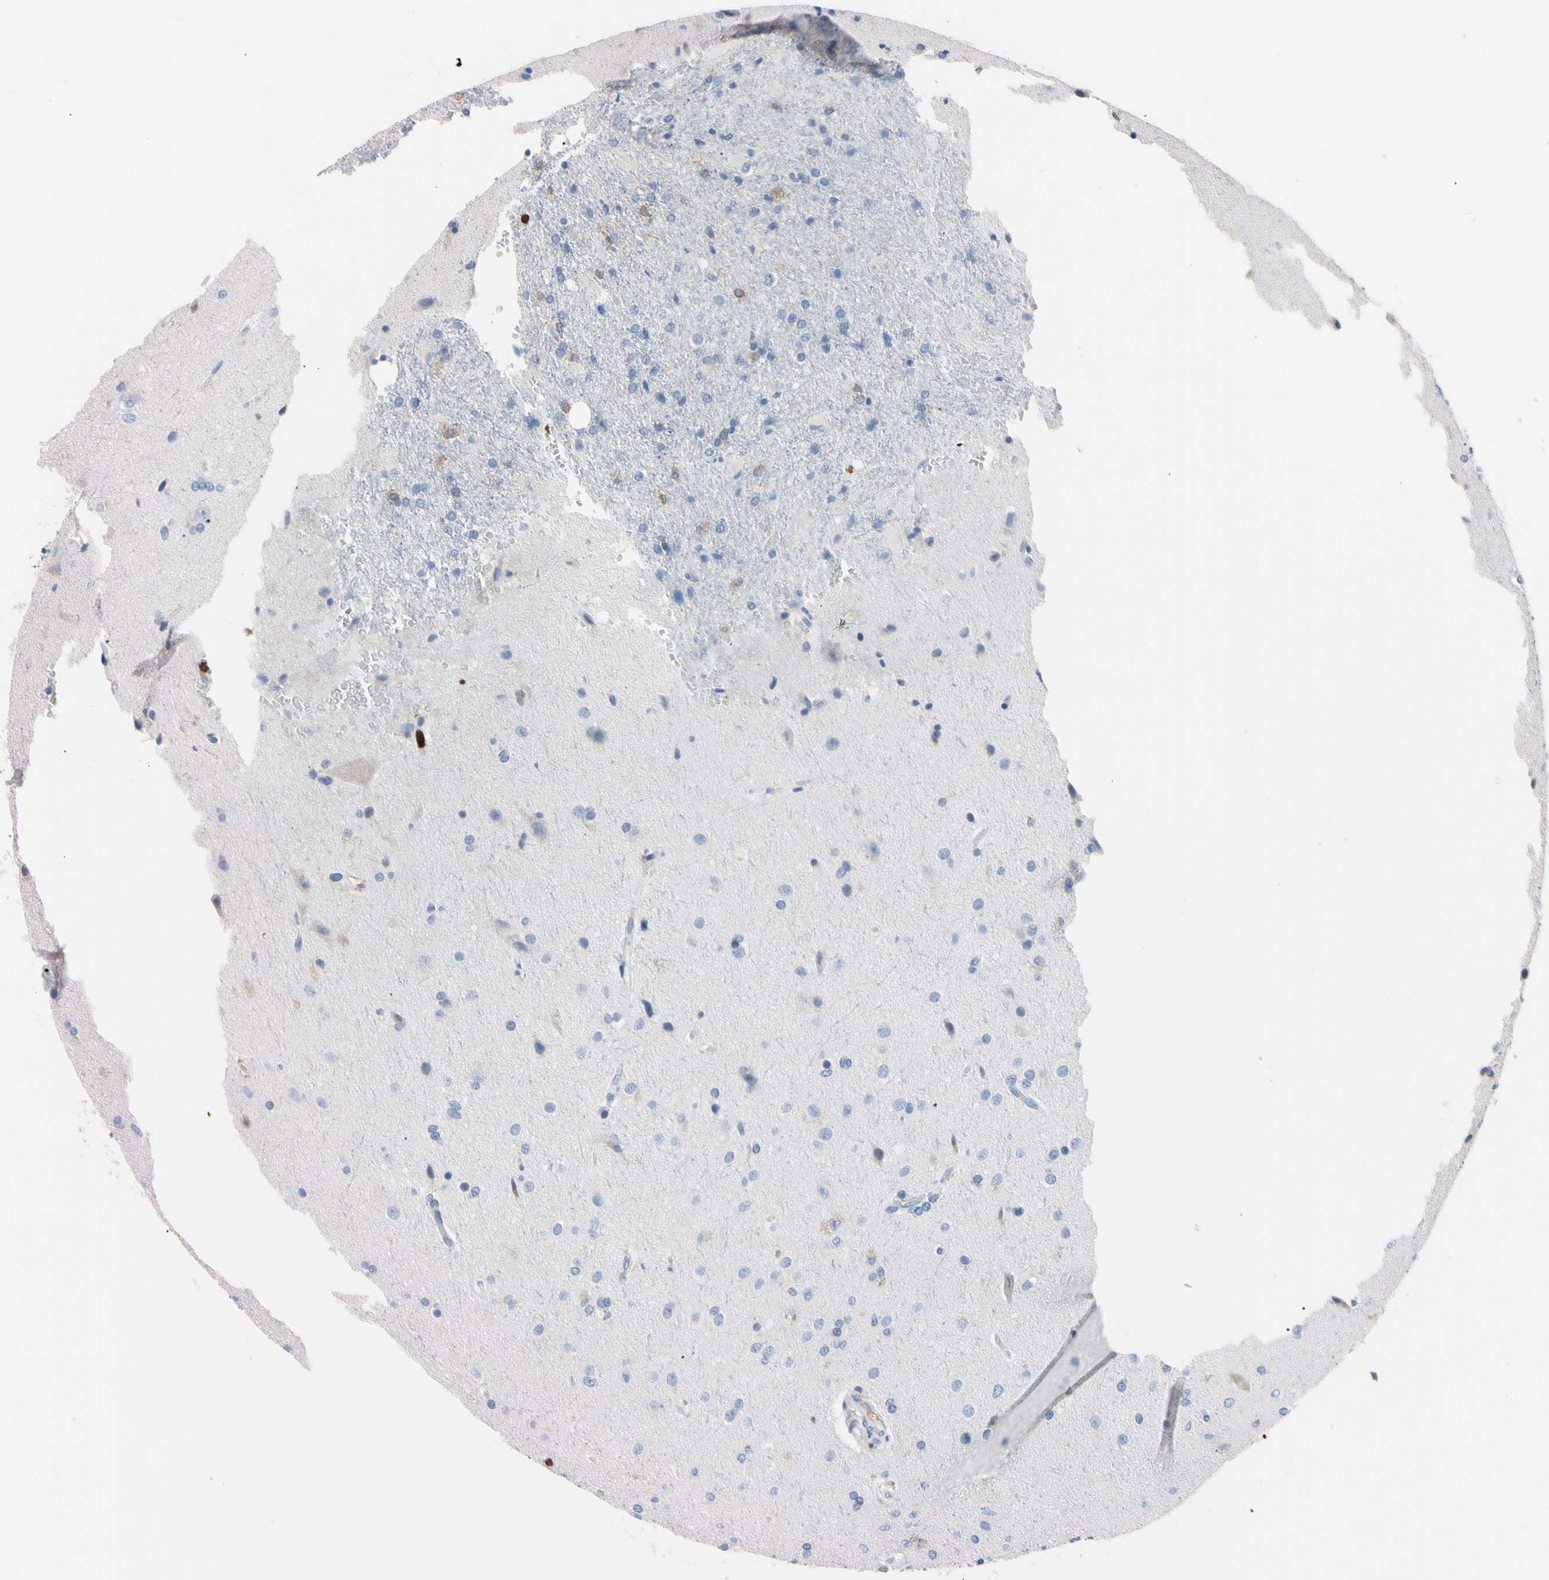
{"staining": {"intensity": "negative", "quantity": "none", "location": "none"}, "tissue": "glioma", "cell_type": "Tumor cells", "image_type": "cancer", "snomed": [{"axis": "morphology", "description": "Glioma, malignant, High grade"}, {"axis": "topography", "description": "Brain"}], "caption": "Immunohistochemistry (IHC) histopathology image of neoplastic tissue: malignant glioma (high-grade) stained with DAB (3,3'-diaminobenzidine) exhibits no significant protein expression in tumor cells.", "gene": "NCF4", "patient": {"sex": "male", "age": 71}}